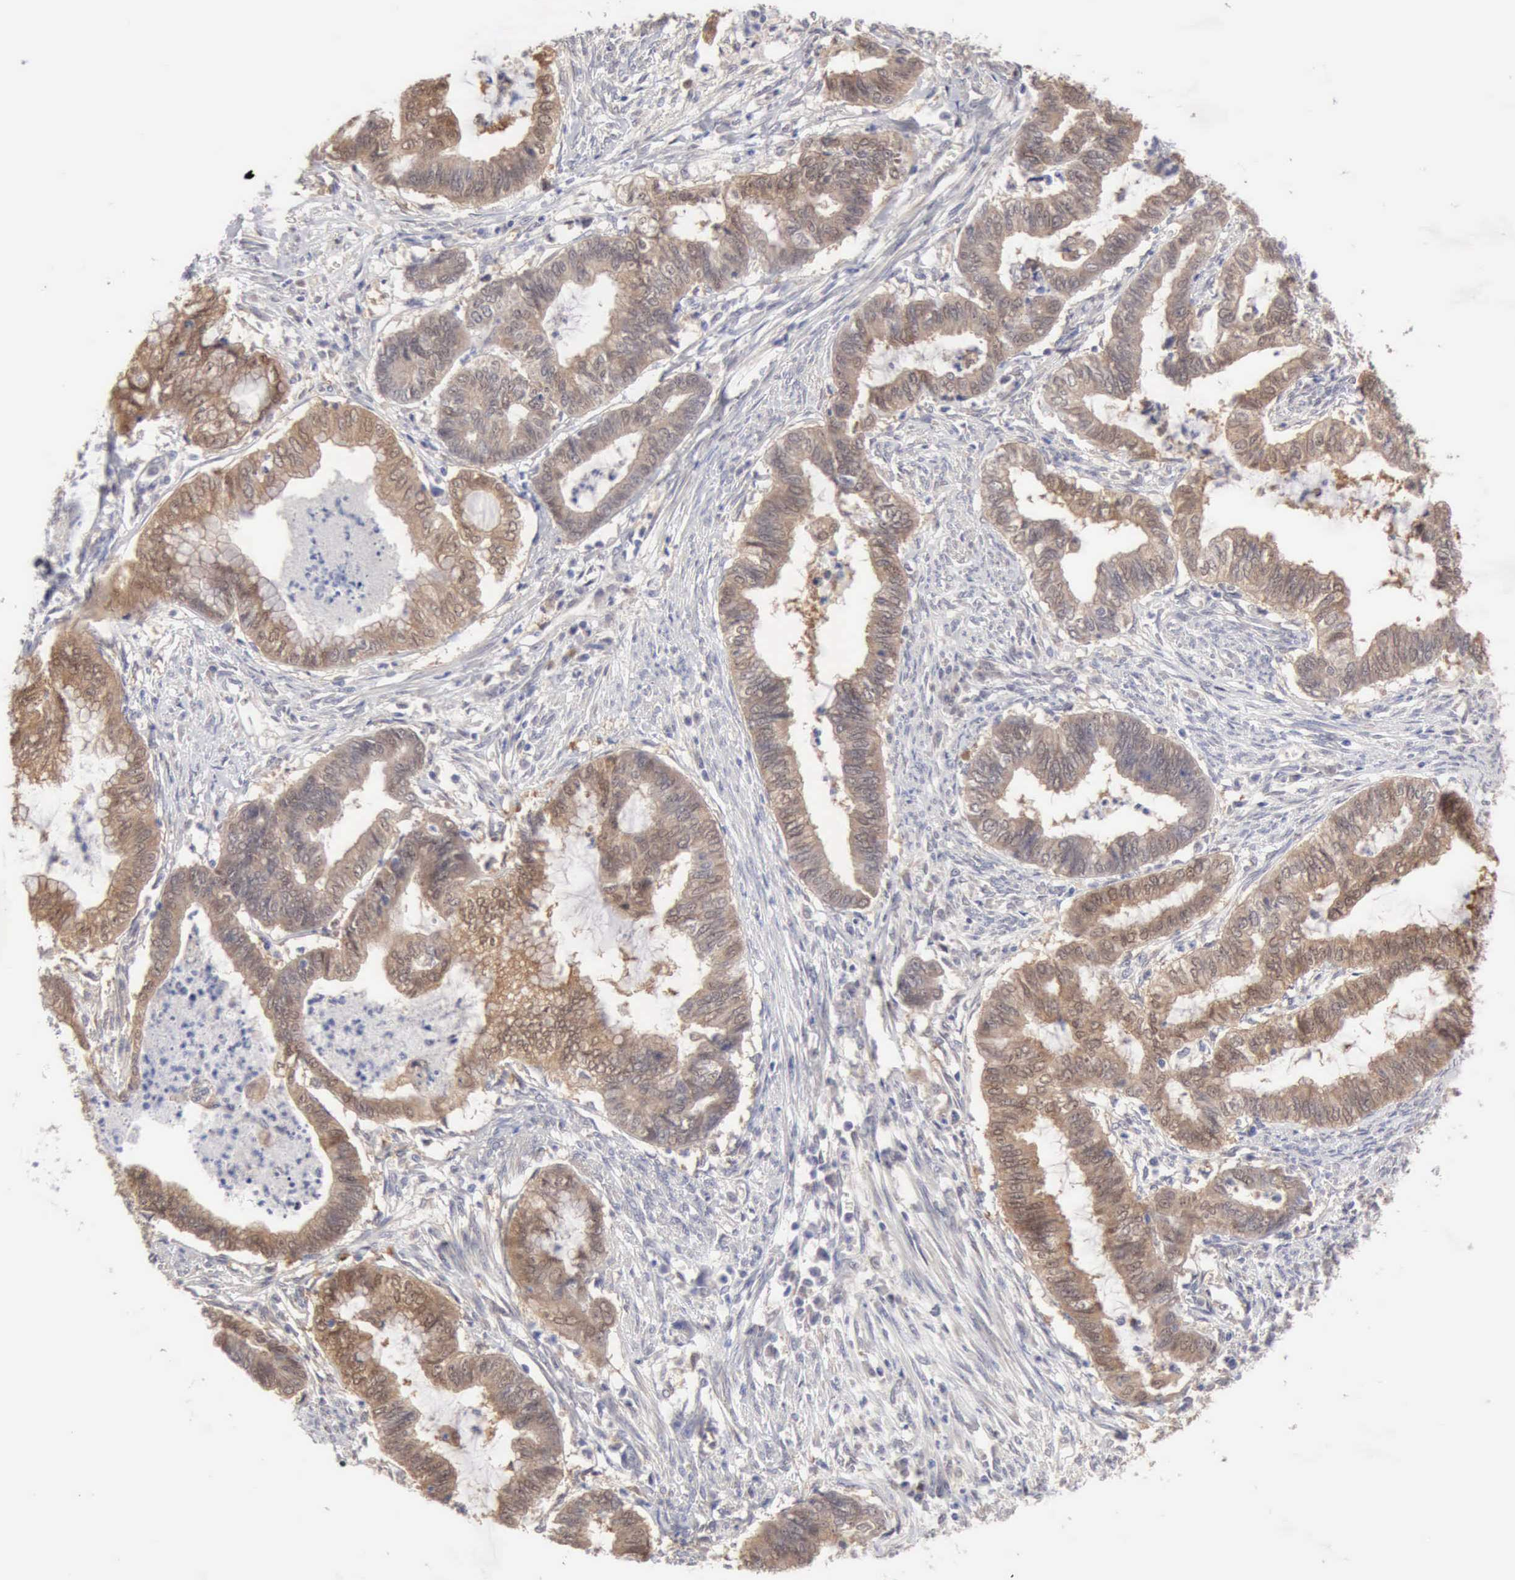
{"staining": {"intensity": "weak", "quantity": ">75%", "location": "cytoplasmic/membranous"}, "tissue": "endometrial cancer", "cell_type": "Tumor cells", "image_type": "cancer", "snomed": [{"axis": "morphology", "description": "Necrosis, NOS"}, {"axis": "morphology", "description": "Adenocarcinoma, NOS"}, {"axis": "topography", "description": "Endometrium"}], "caption": "The immunohistochemical stain labels weak cytoplasmic/membranous expression in tumor cells of adenocarcinoma (endometrial) tissue.", "gene": "PTGR2", "patient": {"sex": "female", "age": 79}}